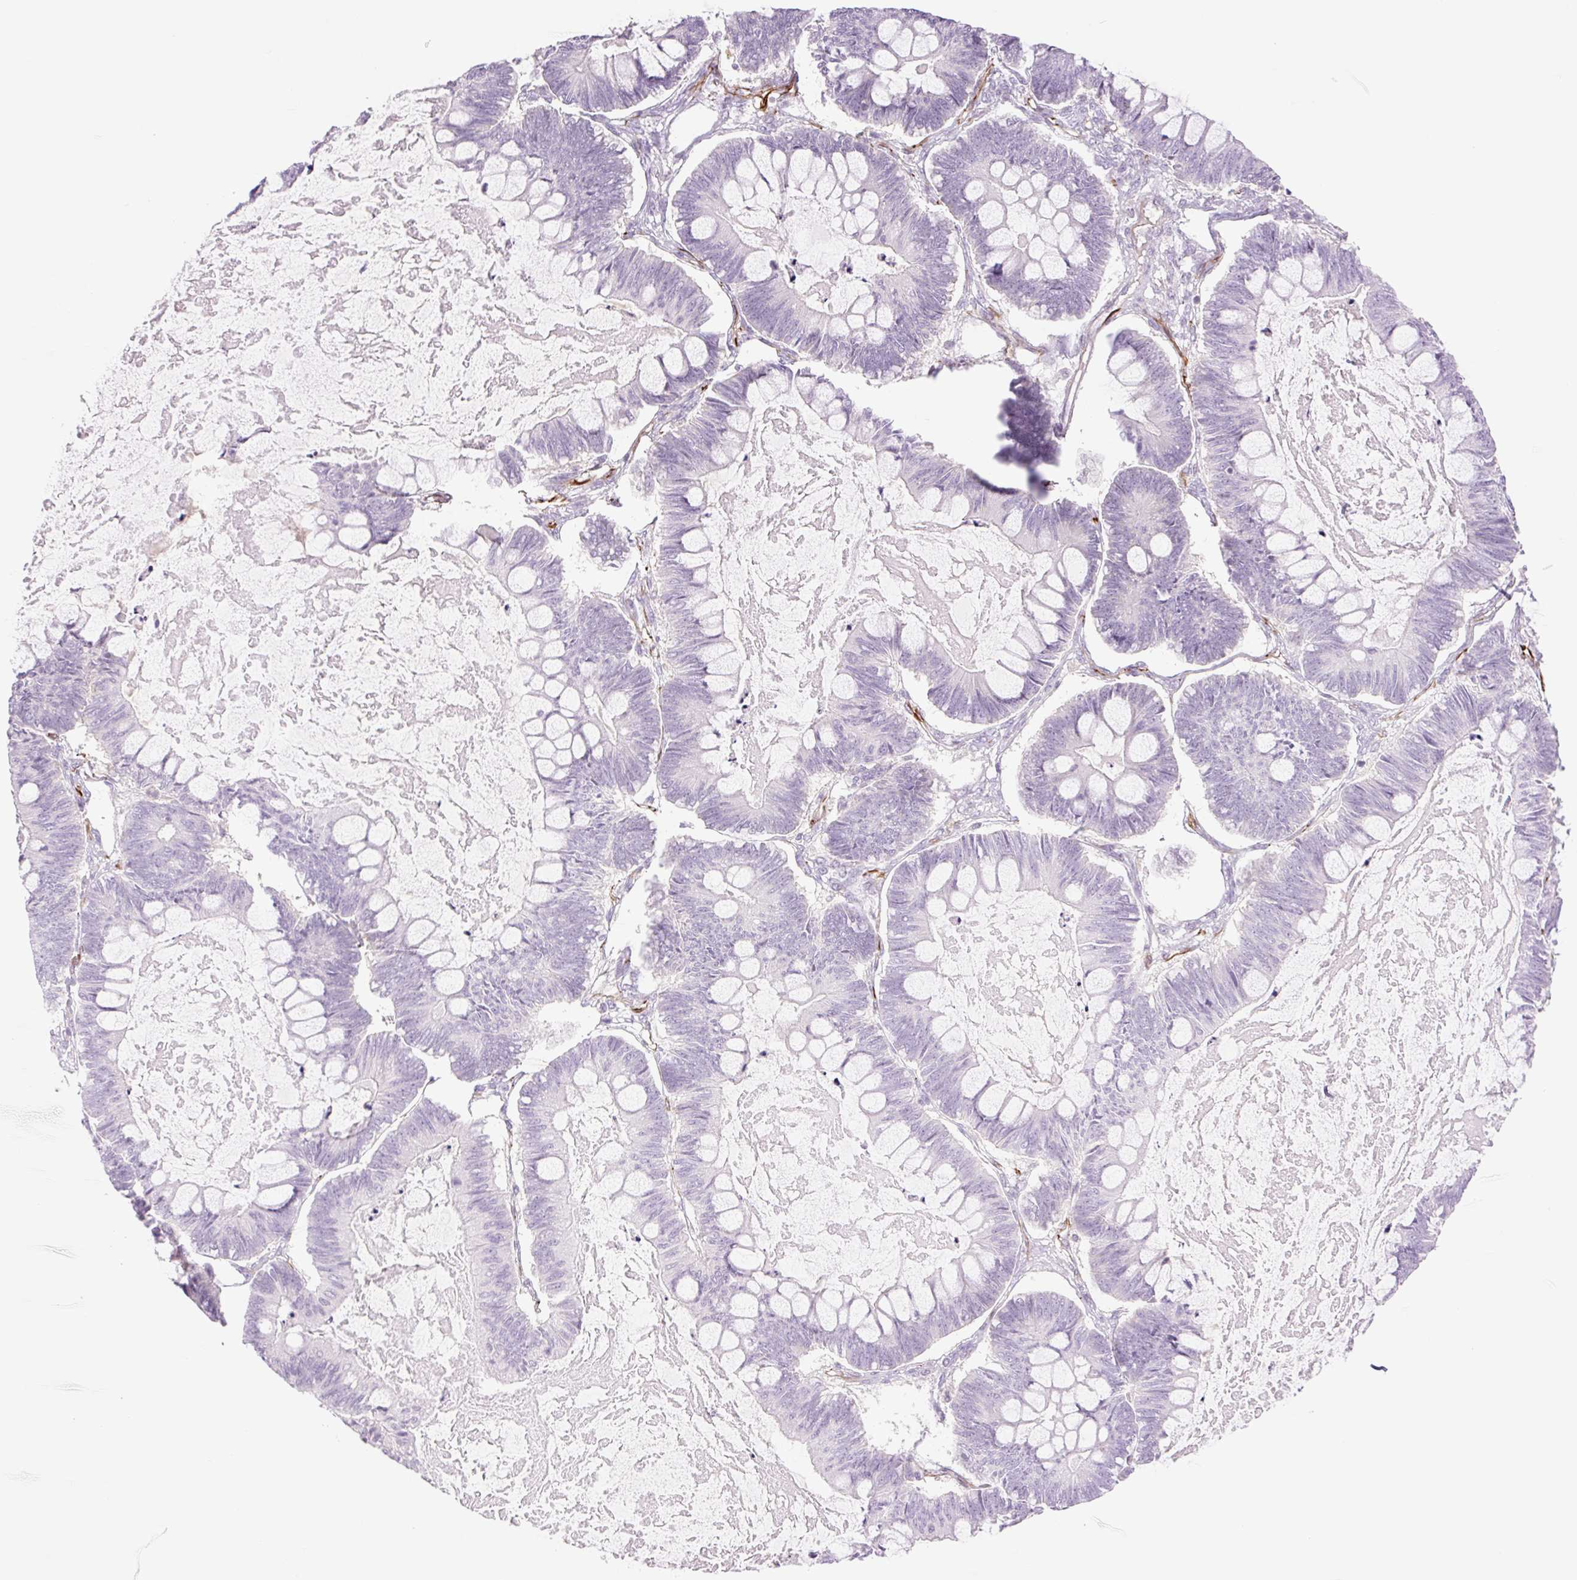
{"staining": {"intensity": "negative", "quantity": "none", "location": "none"}, "tissue": "ovarian cancer", "cell_type": "Tumor cells", "image_type": "cancer", "snomed": [{"axis": "morphology", "description": "Cystadenocarcinoma, mucinous, NOS"}, {"axis": "topography", "description": "Ovary"}], "caption": "This is a histopathology image of IHC staining of ovarian cancer, which shows no expression in tumor cells.", "gene": "ZFYVE21", "patient": {"sex": "female", "age": 61}}